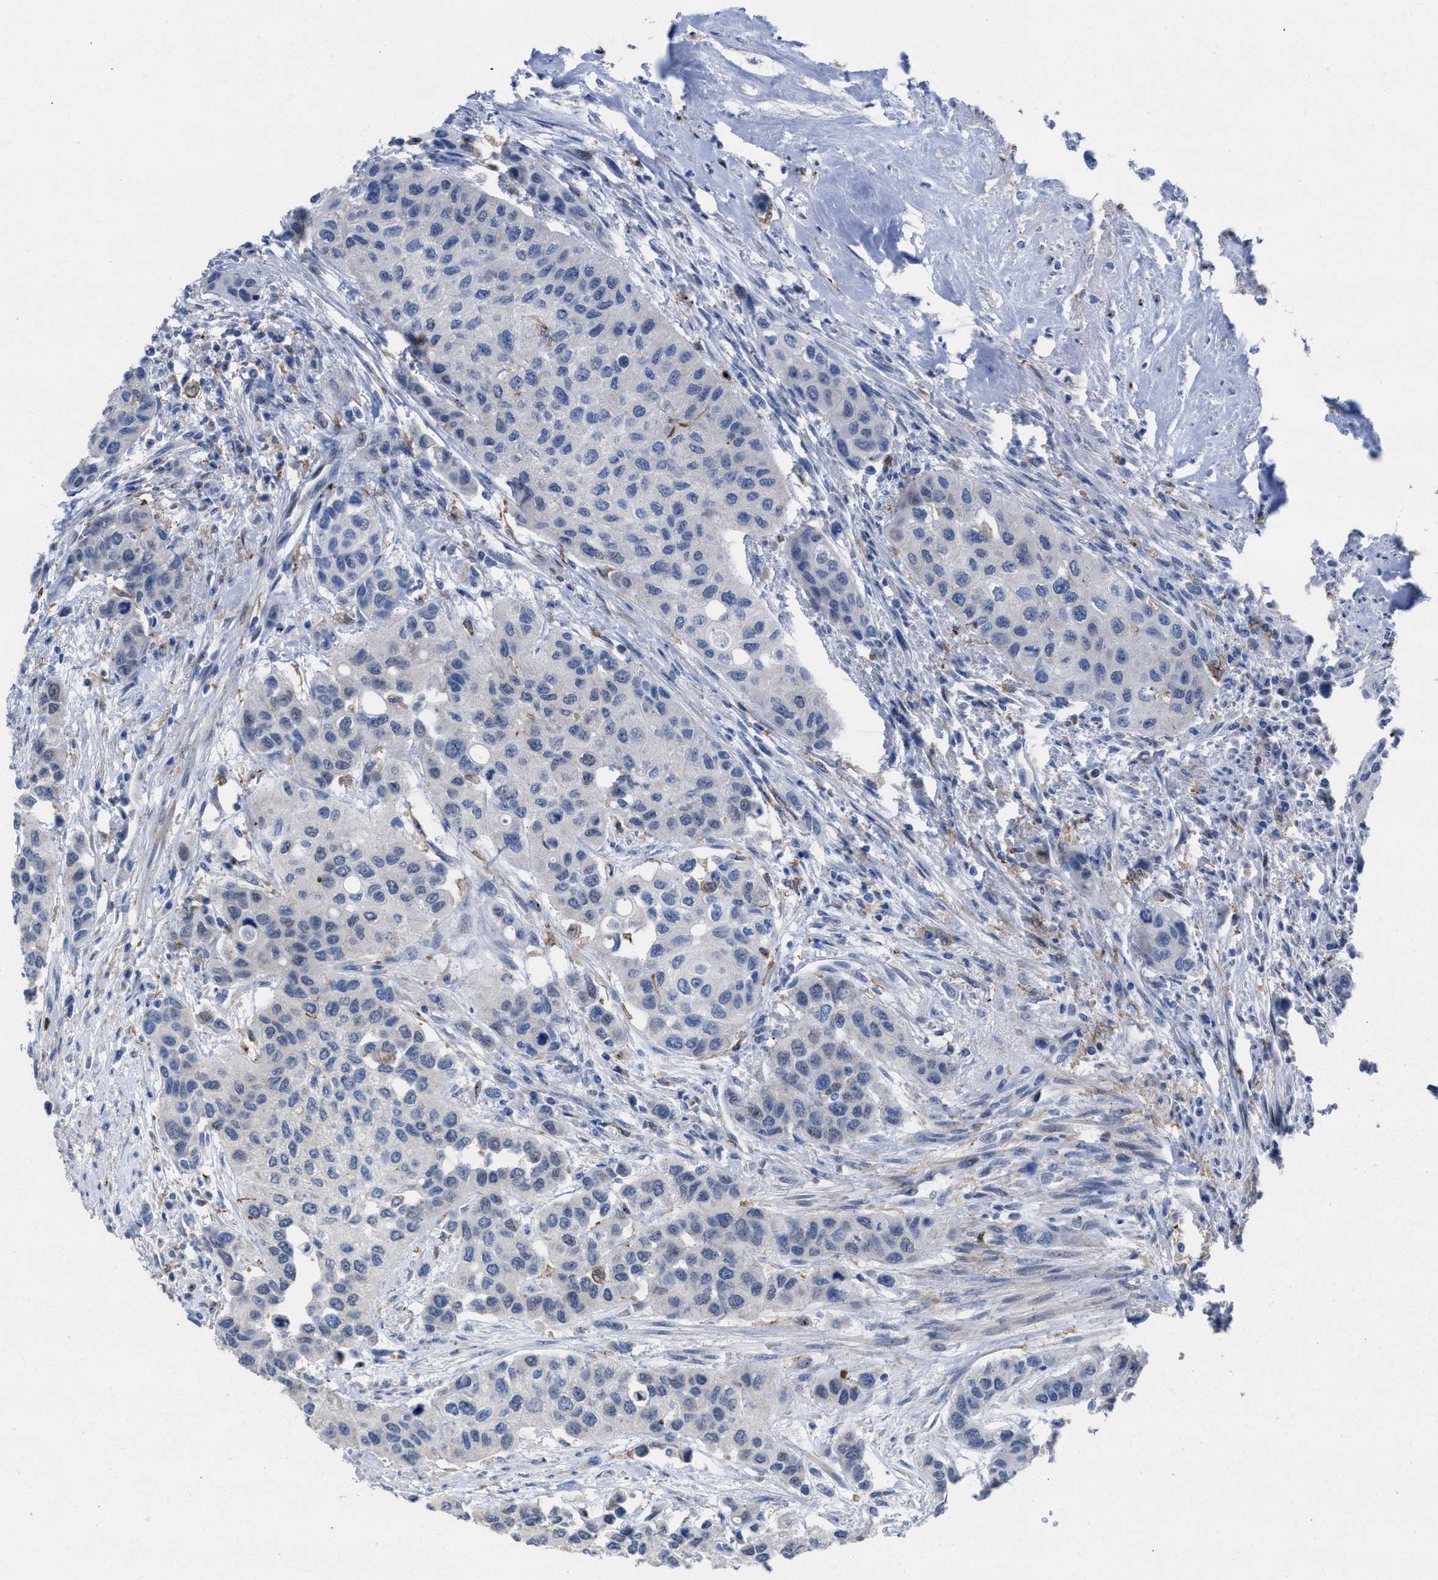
{"staining": {"intensity": "negative", "quantity": "none", "location": "none"}, "tissue": "urothelial cancer", "cell_type": "Tumor cells", "image_type": "cancer", "snomed": [{"axis": "morphology", "description": "Urothelial carcinoma, High grade"}, {"axis": "topography", "description": "Urinary bladder"}], "caption": "Photomicrograph shows no significant protein staining in tumor cells of urothelial cancer. (Brightfield microscopy of DAB (3,3'-diaminobenzidine) immunohistochemistry at high magnification).", "gene": "SLC47A1", "patient": {"sex": "female", "age": 56}}